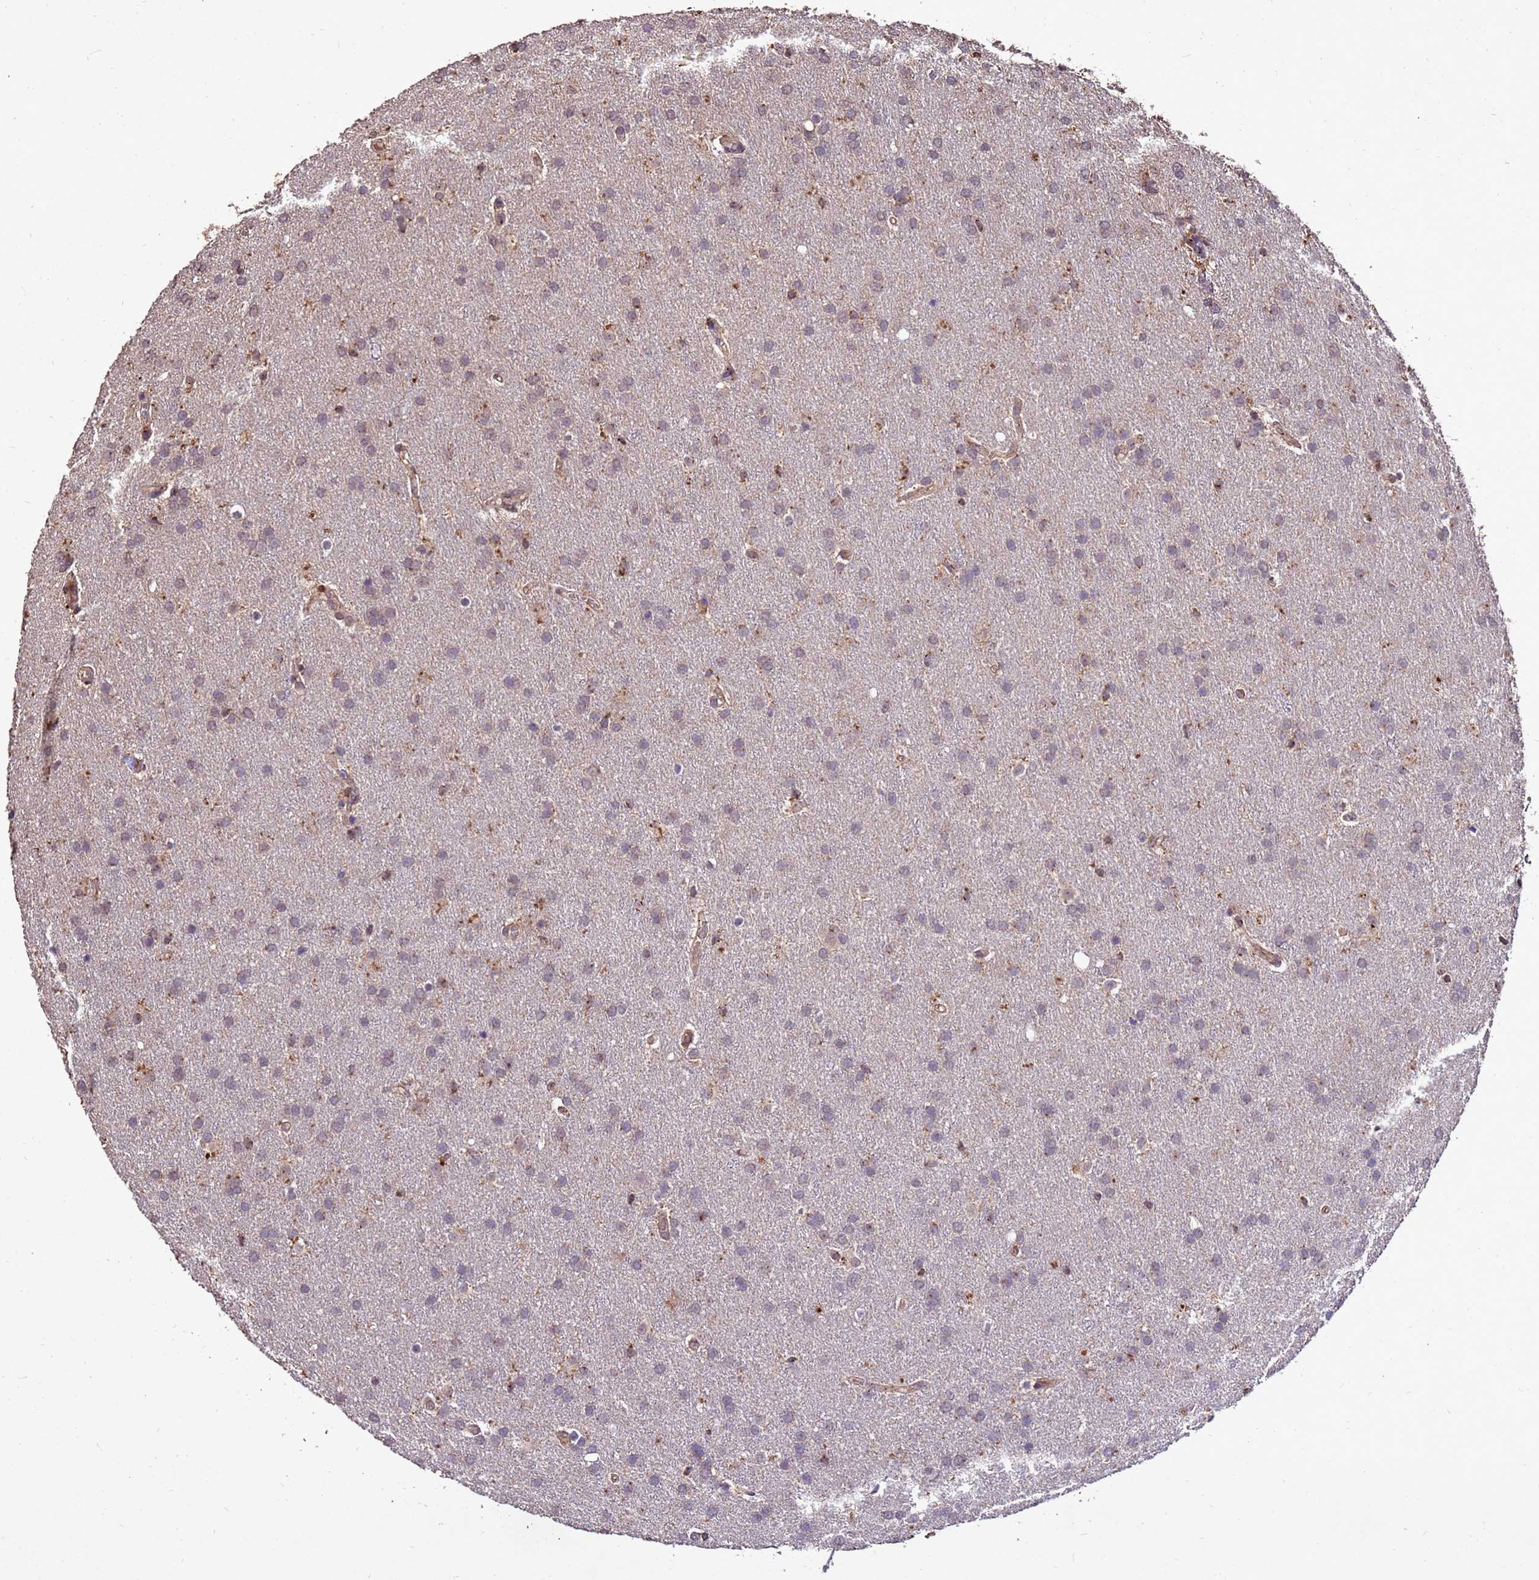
{"staining": {"intensity": "weak", "quantity": "25%-75%", "location": "cytoplasmic/membranous"}, "tissue": "glioma", "cell_type": "Tumor cells", "image_type": "cancer", "snomed": [{"axis": "morphology", "description": "Glioma, malignant, Low grade"}, {"axis": "topography", "description": "Brain"}], "caption": "IHC (DAB) staining of human glioma demonstrates weak cytoplasmic/membranous protein staining in about 25%-75% of tumor cells.", "gene": "TOR4A", "patient": {"sex": "female", "age": 32}}